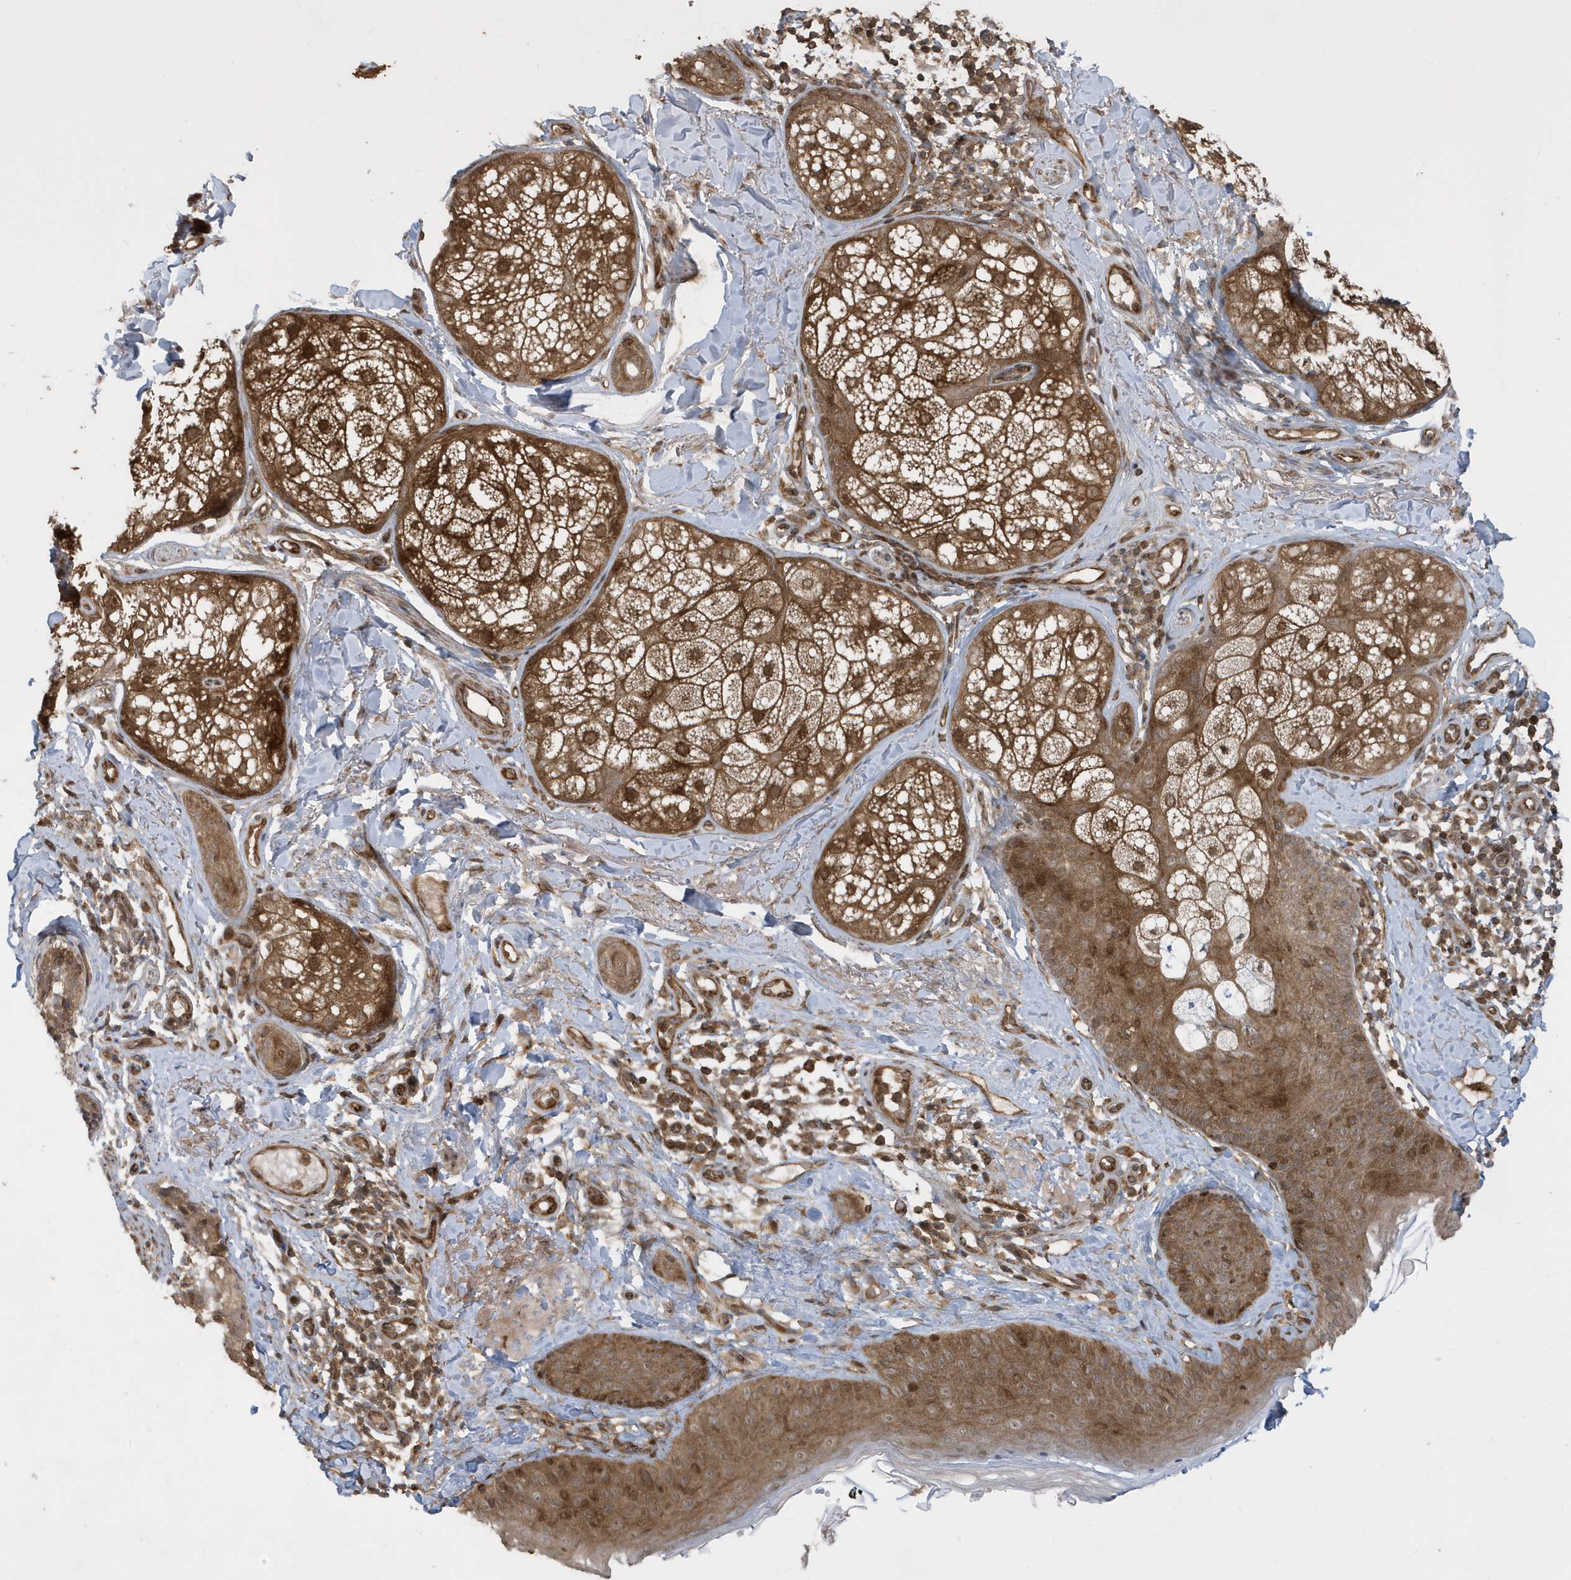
{"staining": {"intensity": "moderate", "quantity": ">75%", "location": "cytoplasmic/membranous,nuclear"}, "tissue": "skin", "cell_type": "Fibroblasts", "image_type": "normal", "snomed": [{"axis": "morphology", "description": "Normal tissue, NOS"}, {"axis": "topography", "description": "Skin"}], "caption": "This is a histology image of immunohistochemistry staining of normal skin, which shows moderate positivity in the cytoplasmic/membranous,nuclear of fibroblasts.", "gene": "STAMBP", "patient": {"sex": "male", "age": 57}}